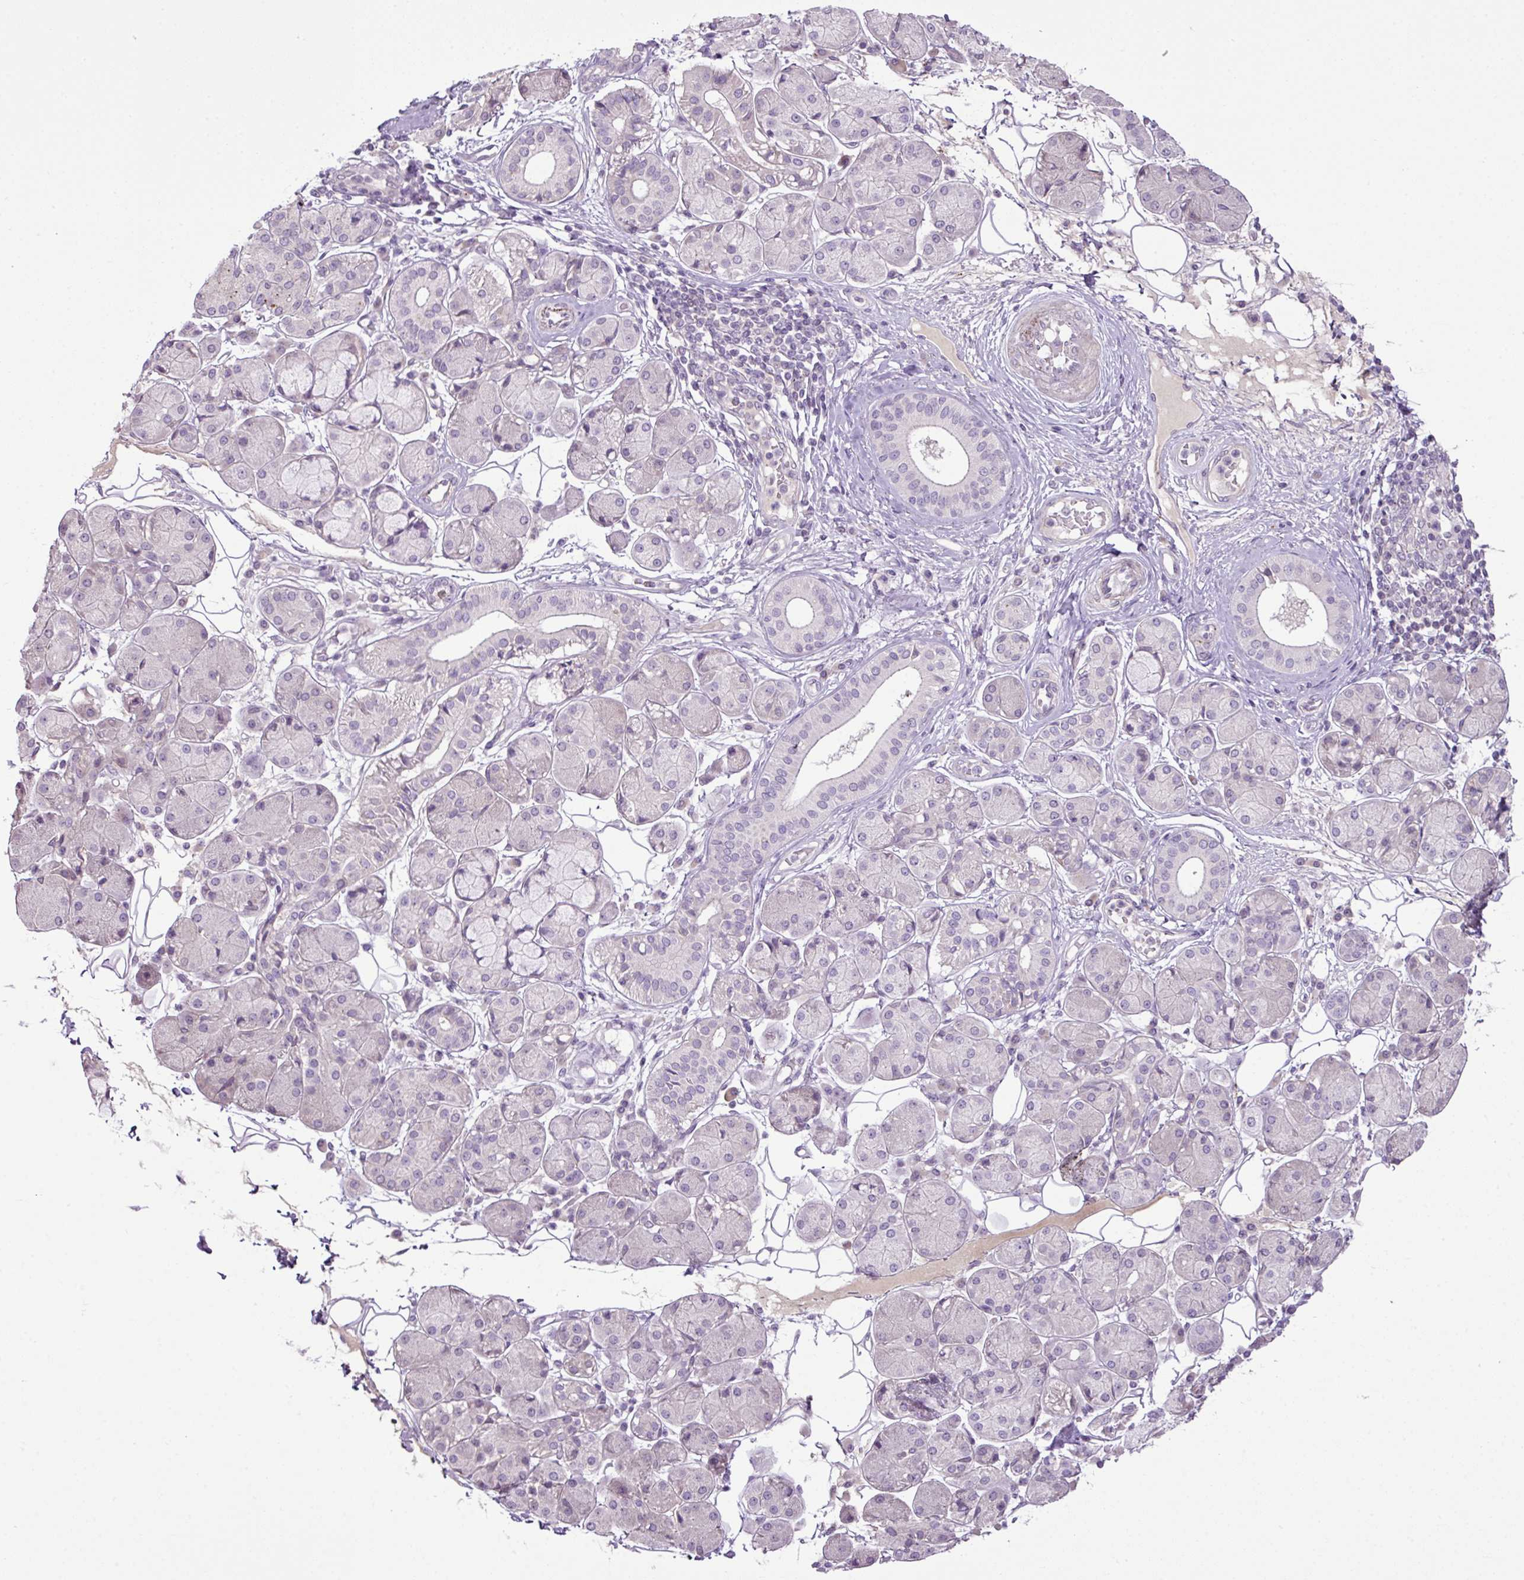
{"staining": {"intensity": "negative", "quantity": "none", "location": "none"}, "tissue": "salivary gland", "cell_type": "Glandular cells", "image_type": "normal", "snomed": [{"axis": "morphology", "description": "Squamous cell carcinoma, NOS"}, {"axis": "topography", "description": "Skin"}, {"axis": "topography", "description": "Head-Neck"}], "caption": "This is a micrograph of immunohistochemistry staining of normal salivary gland, which shows no positivity in glandular cells. (Stains: DAB (3,3'-diaminobenzidine) immunohistochemistry (IHC) with hematoxylin counter stain, Microscopy: brightfield microscopy at high magnification).", "gene": "DNAJB13", "patient": {"sex": "male", "age": 80}}